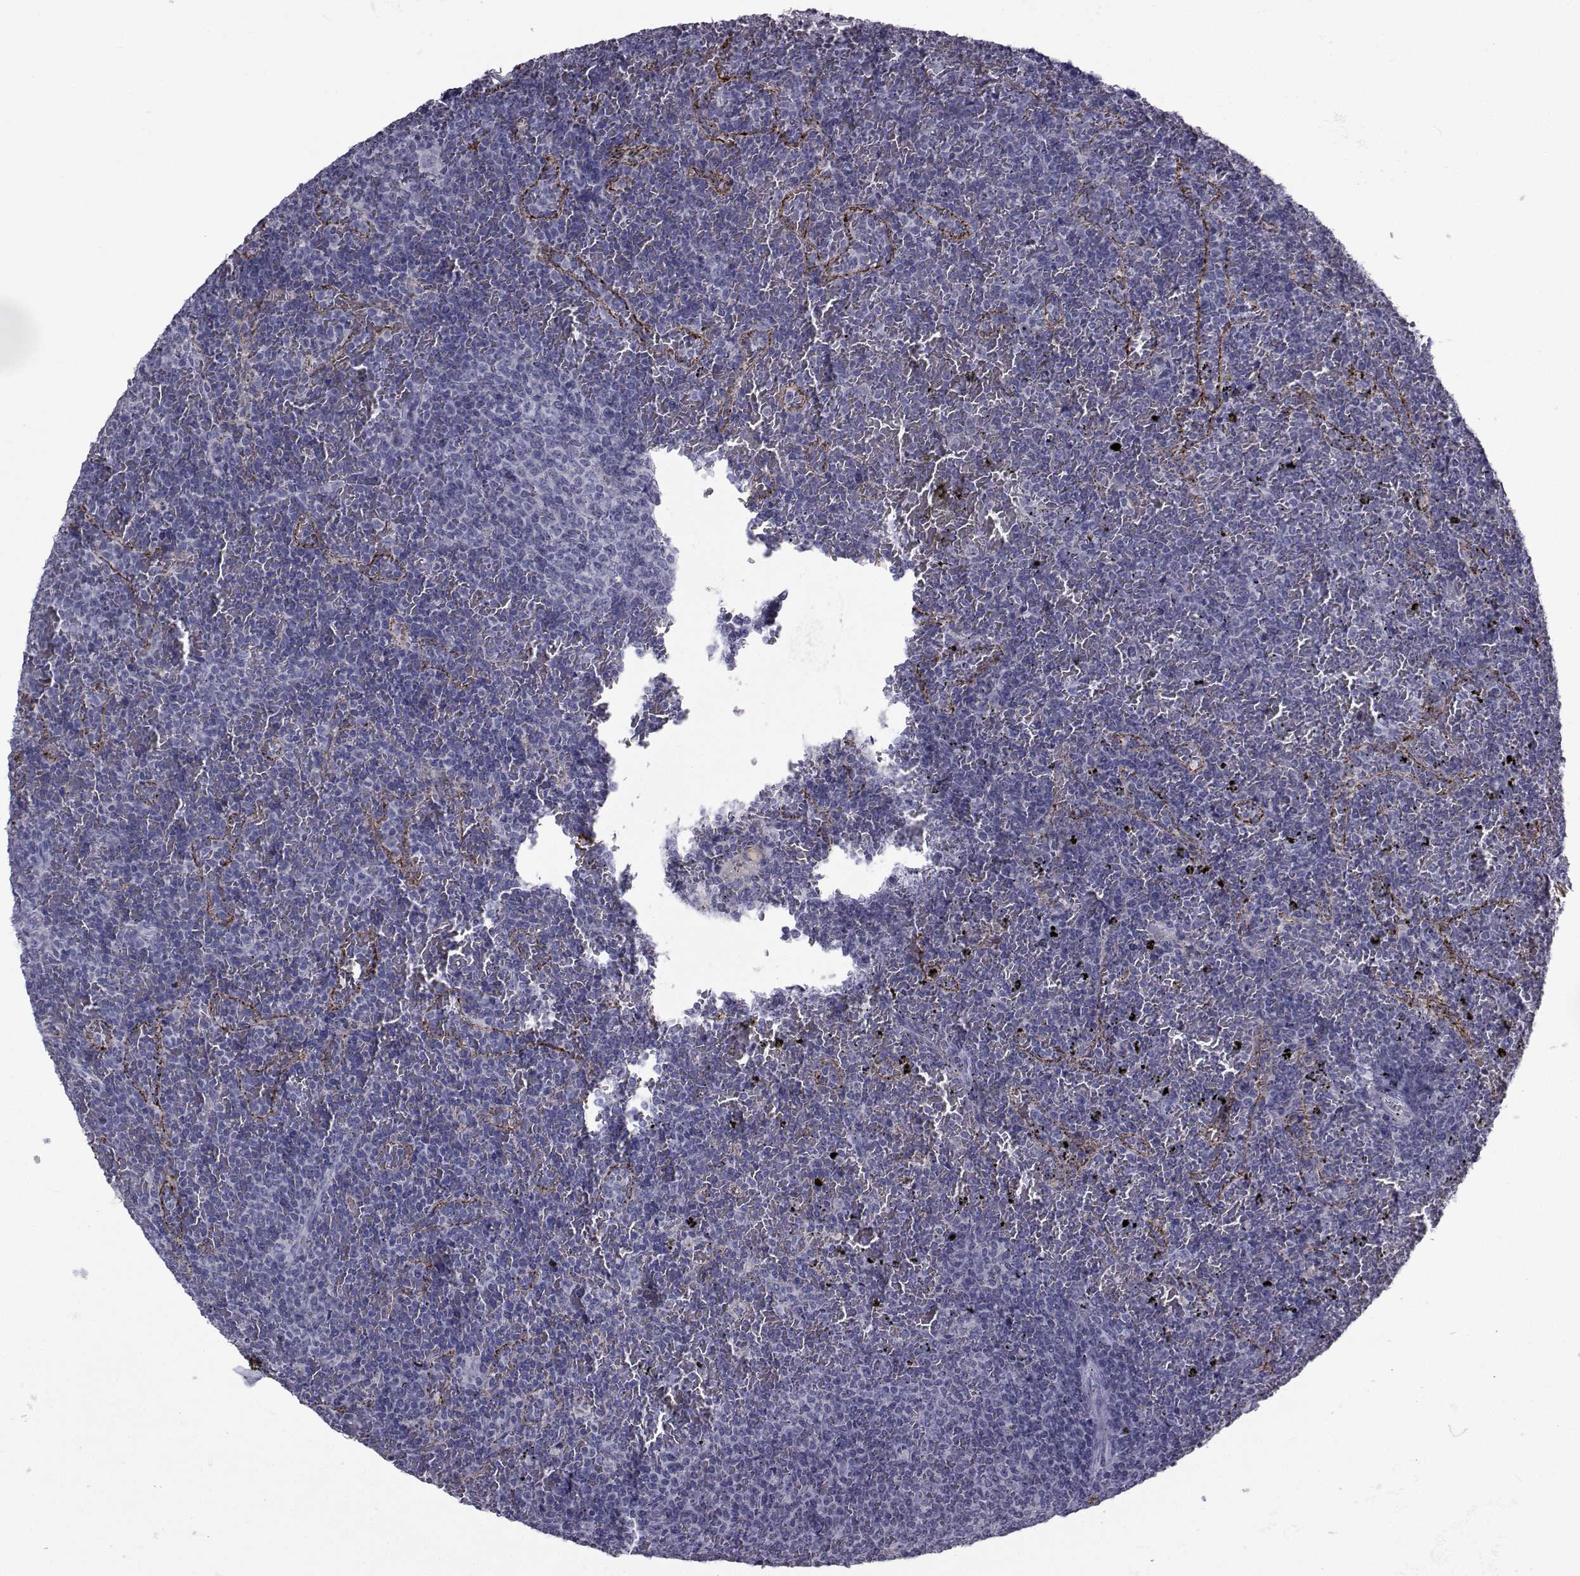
{"staining": {"intensity": "negative", "quantity": "none", "location": "none"}, "tissue": "lymphoma", "cell_type": "Tumor cells", "image_type": "cancer", "snomed": [{"axis": "morphology", "description": "Malignant lymphoma, non-Hodgkin's type, Low grade"}, {"axis": "topography", "description": "Spleen"}], "caption": "A high-resolution image shows immunohistochemistry staining of lymphoma, which demonstrates no significant staining in tumor cells.", "gene": "FDXR", "patient": {"sex": "female", "age": 77}}